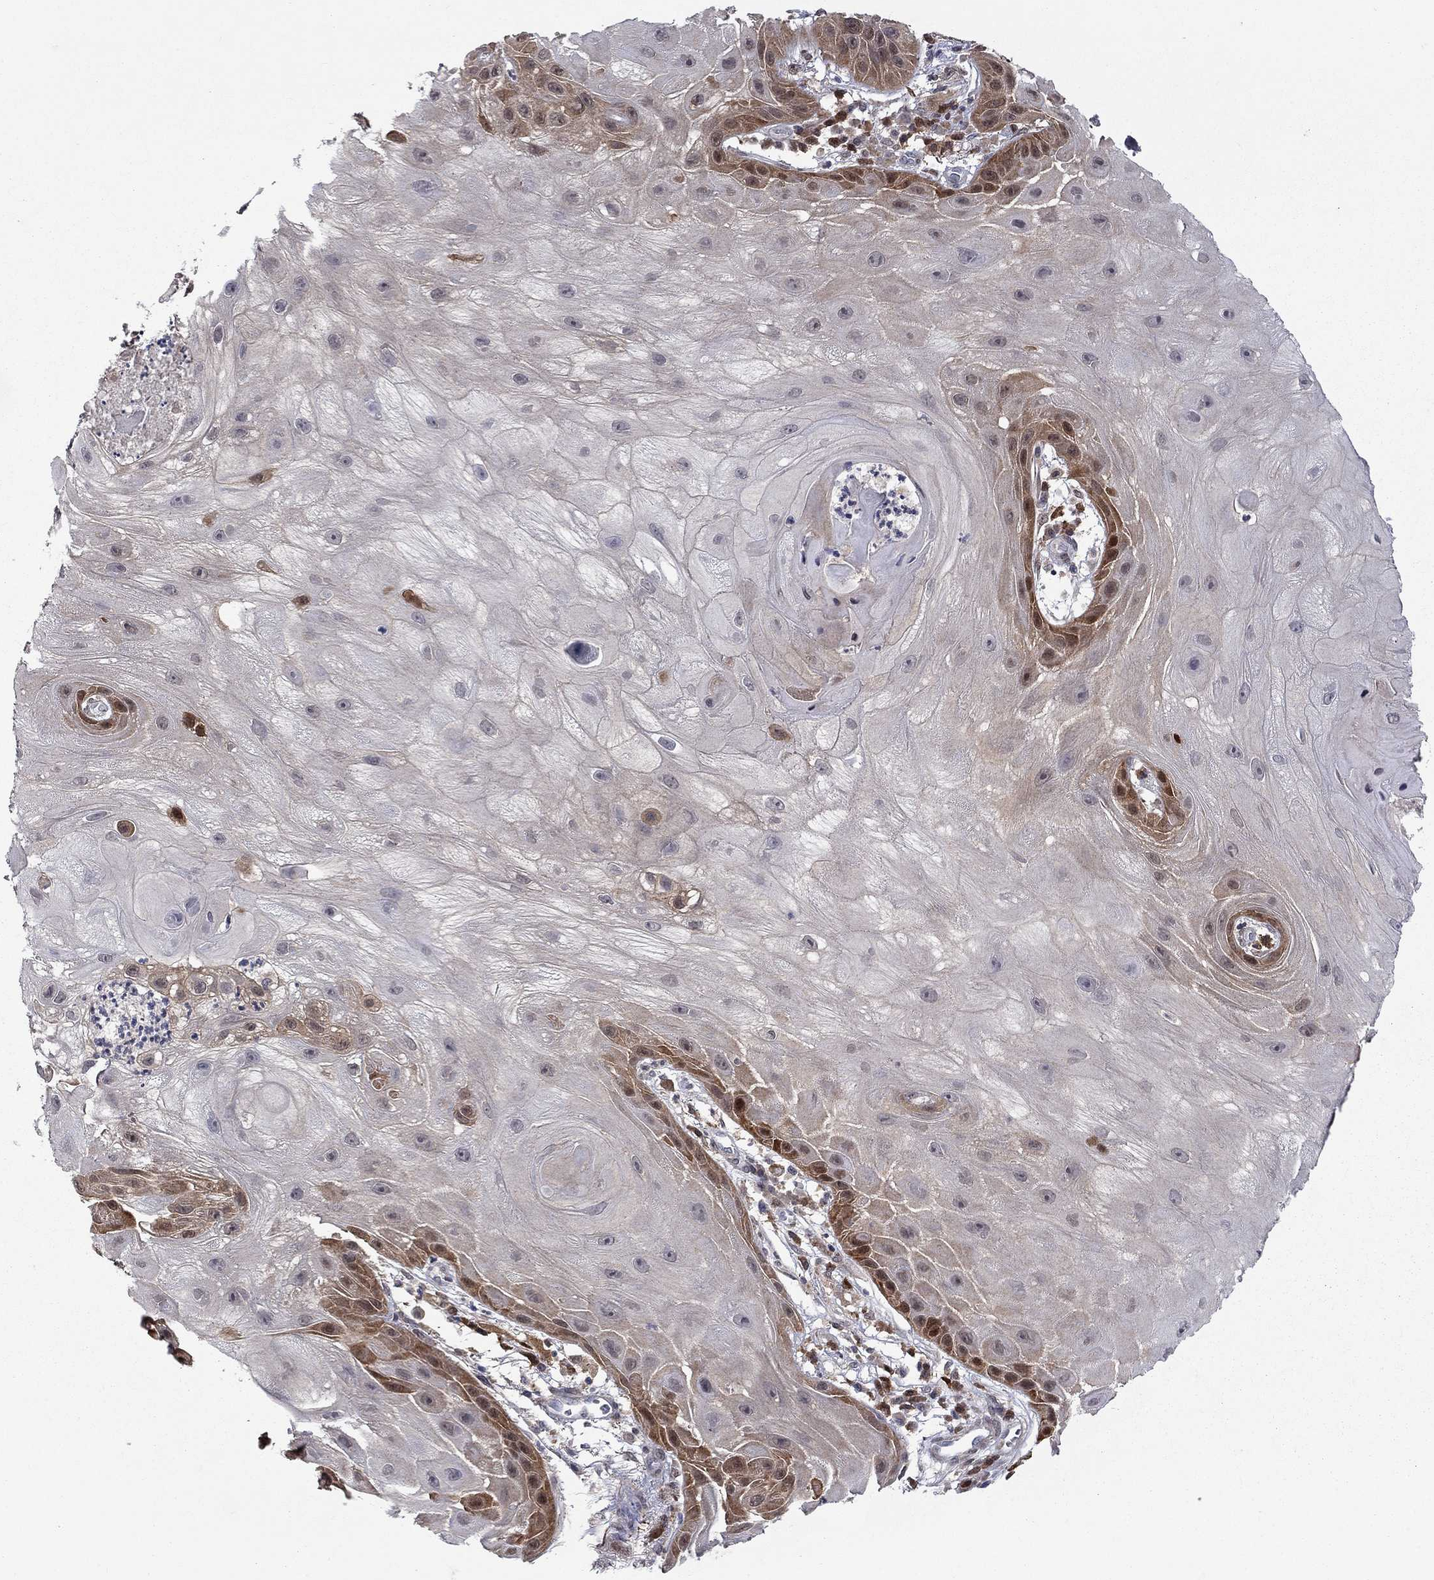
{"staining": {"intensity": "moderate", "quantity": "25%-75%", "location": "cytoplasmic/membranous,nuclear"}, "tissue": "skin cancer", "cell_type": "Tumor cells", "image_type": "cancer", "snomed": [{"axis": "morphology", "description": "Normal tissue, NOS"}, {"axis": "morphology", "description": "Squamous cell carcinoma, NOS"}, {"axis": "topography", "description": "Skin"}], "caption": "This is a photomicrograph of immunohistochemistry staining of skin cancer (squamous cell carcinoma), which shows moderate staining in the cytoplasmic/membranous and nuclear of tumor cells.", "gene": "CBR1", "patient": {"sex": "male", "age": 79}}